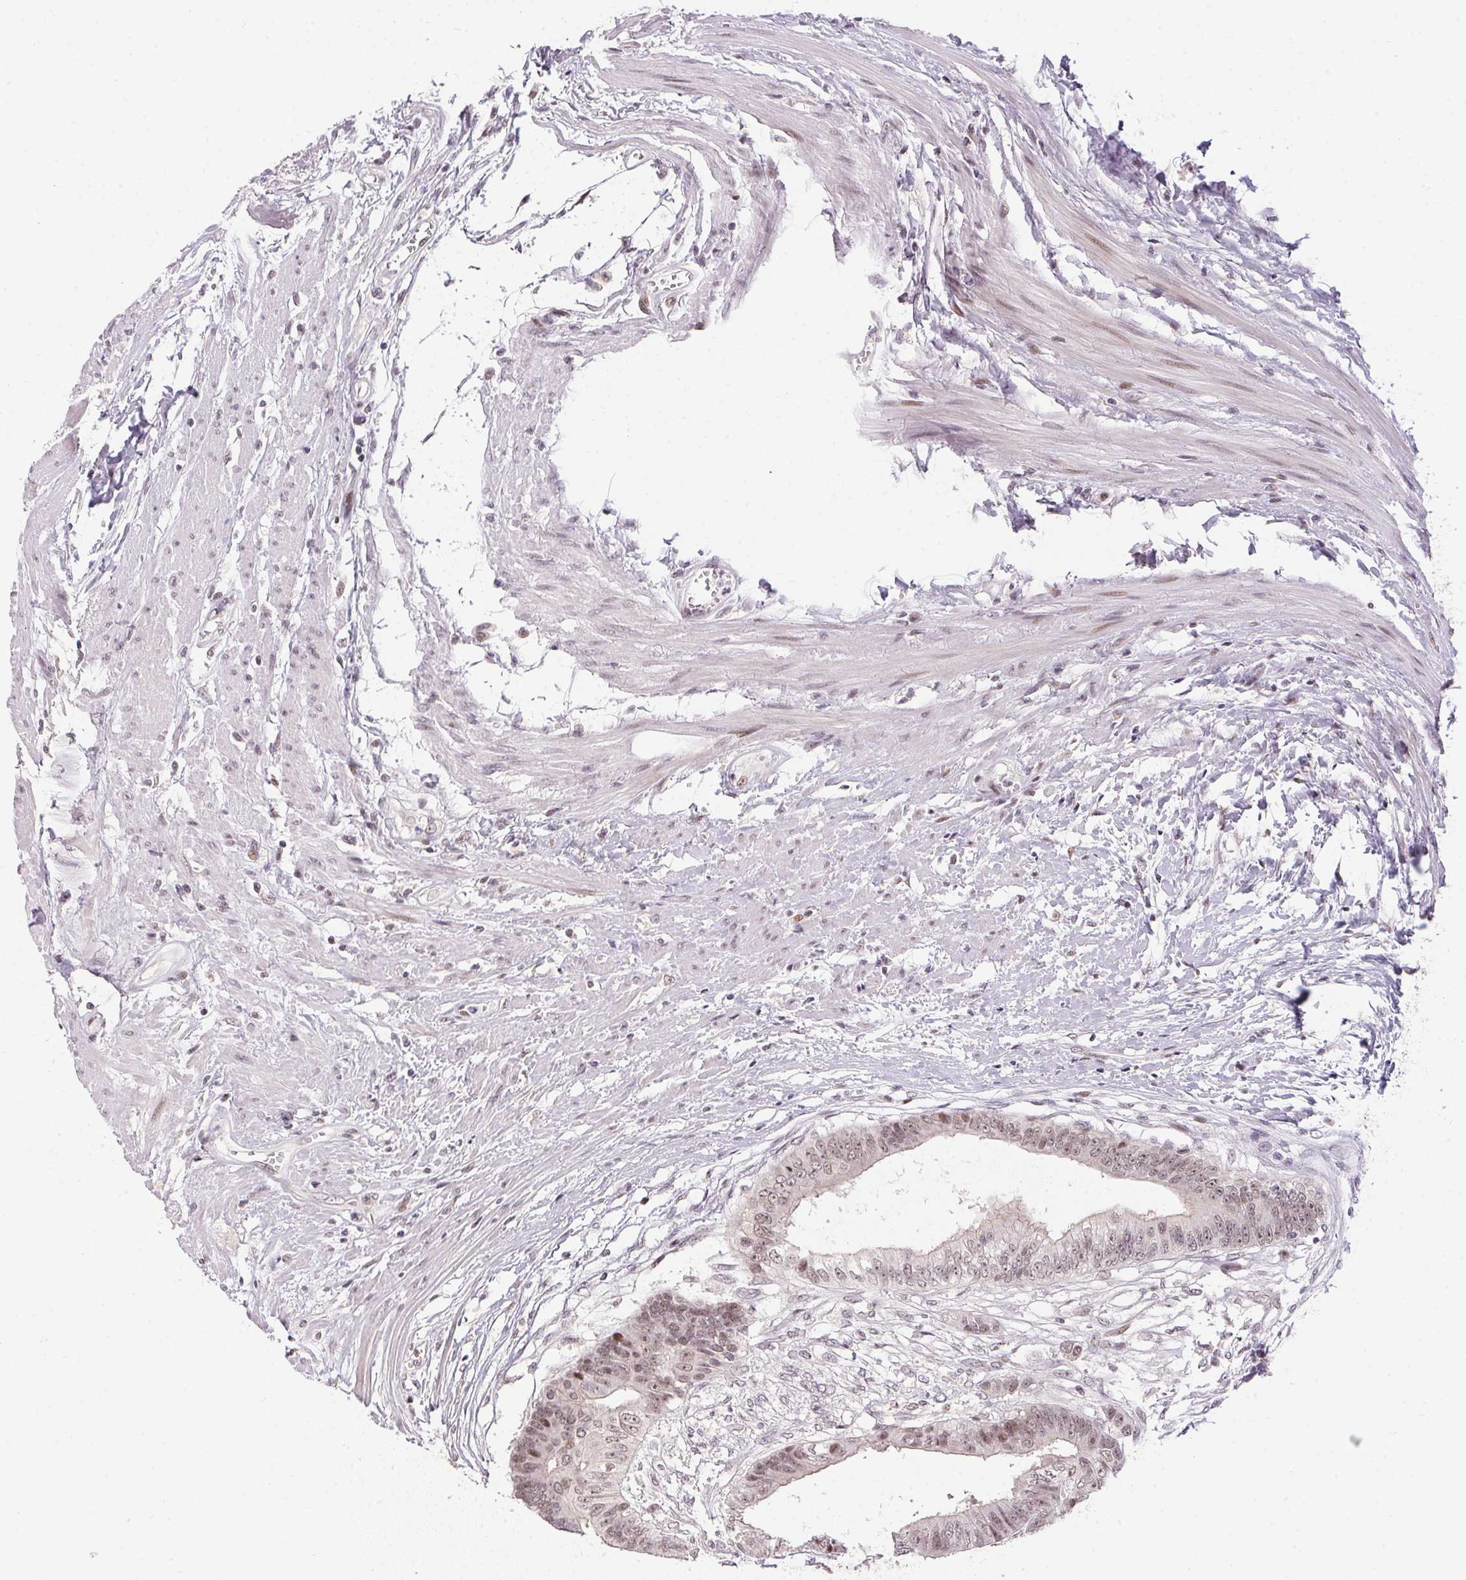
{"staining": {"intensity": "weak", "quantity": "25%-75%", "location": "nuclear"}, "tissue": "colorectal cancer", "cell_type": "Tumor cells", "image_type": "cancer", "snomed": [{"axis": "morphology", "description": "Adenocarcinoma, NOS"}, {"axis": "topography", "description": "Rectum"}], "caption": "A high-resolution image shows immunohistochemistry (IHC) staining of colorectal cancer (adenocarcinoma), which reveals weak nuclear staining in approximately 25%-75% of tumor cells.", "gene": "KDM4D", "patient": {"sex": "male", "age": 63}}